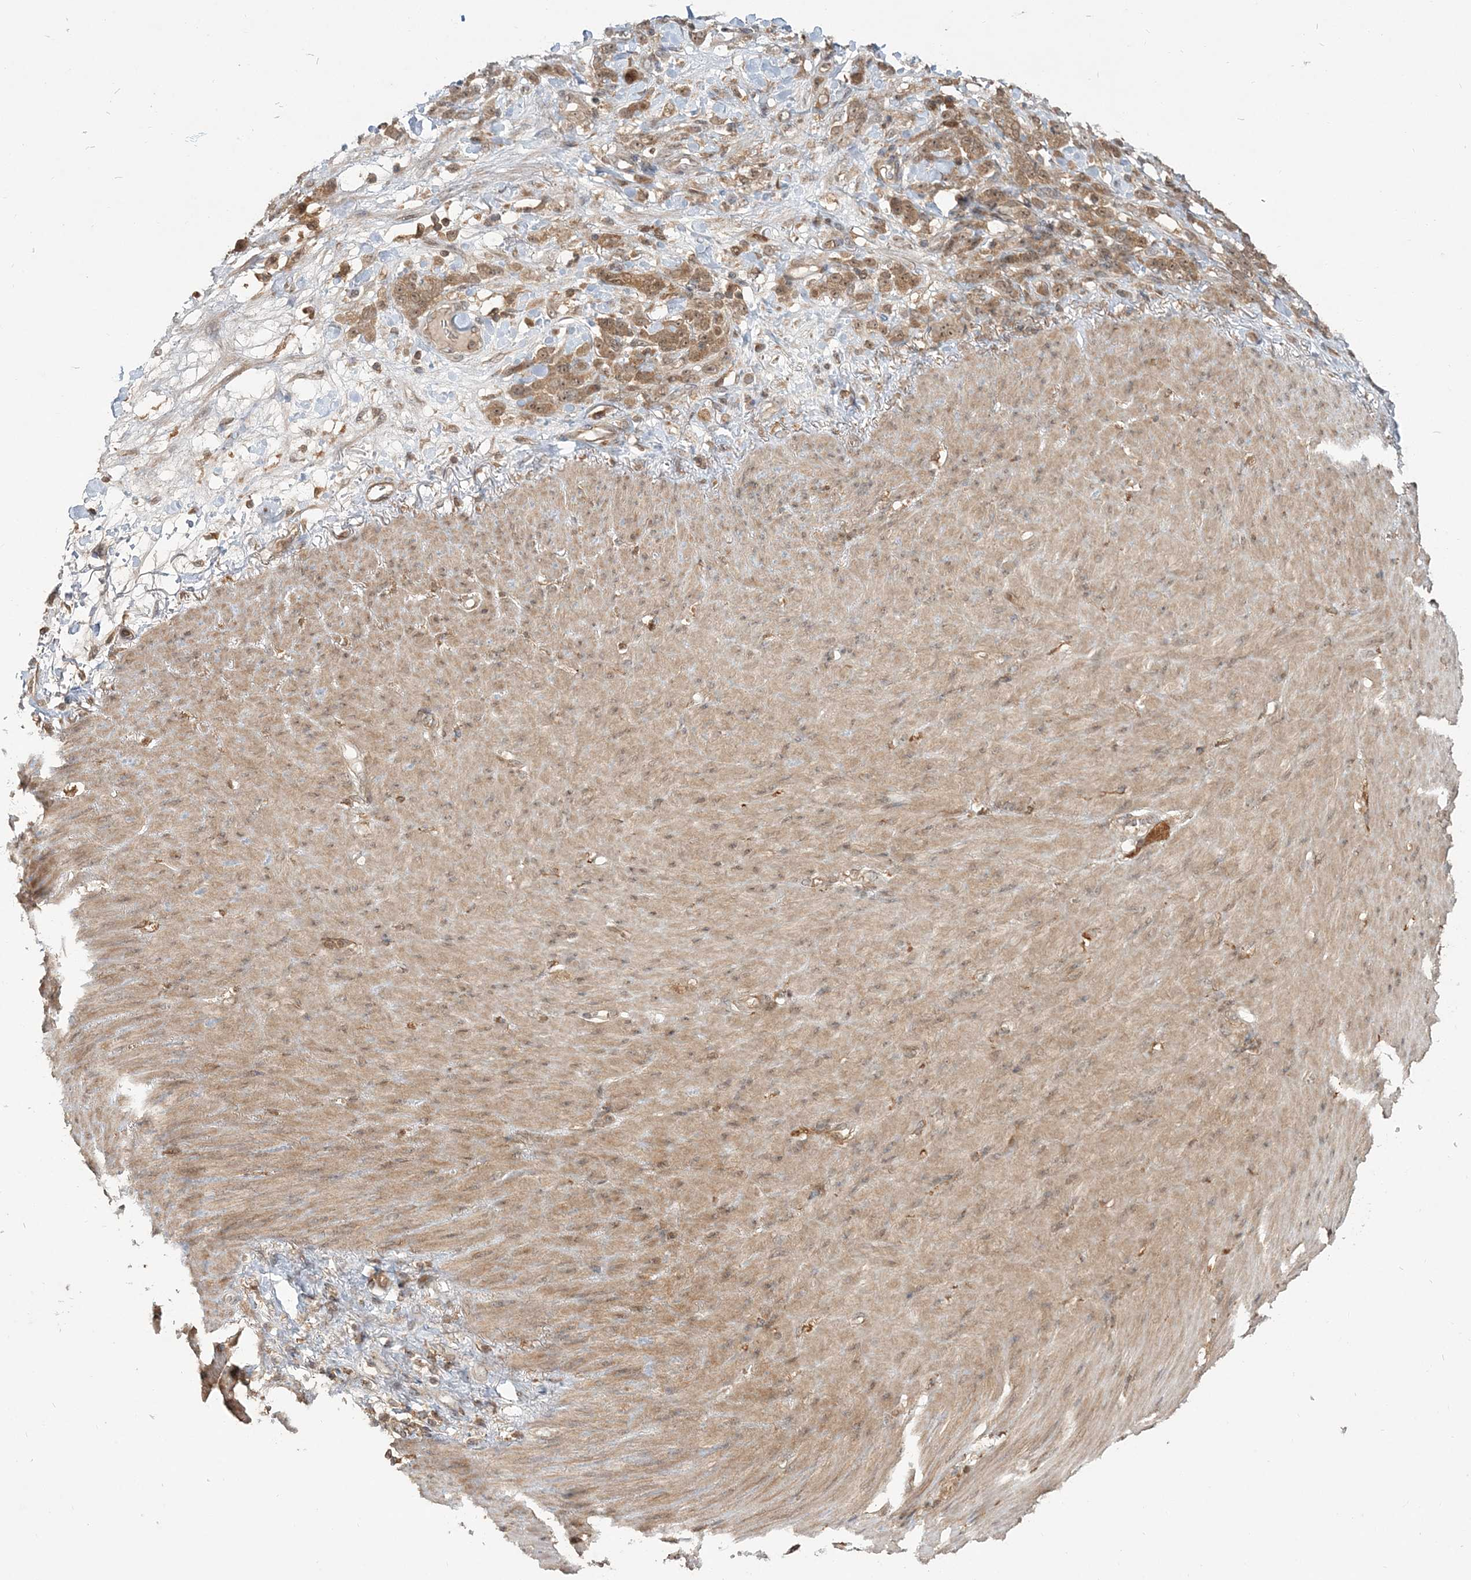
{"staining": {"intensity": "moderate", "quantity": ">75%", "location": "cytoplasmic/membranous"}, "tissue": "stomach cancer", "cell_type": "Tumor cells", "image_type": "cancer", "snomed": [{"axis": "morphology", "description": "Normal tissue, NOS"}, {"axis": "morphology", "description": "Adenocarcinoma, NOS"}, {"axis": "topography", "description": "Stomach"}], "caption": "DAB (3,3'-diaminobenzidine) immunohistochemical staining of stomach adenocarcinoma reveals moderate cytoplasmic/membranous protein staining in approximately >75% of tumor cells.", "gene": "CAB39", "patient": {"sex": "male", "age": 82}}